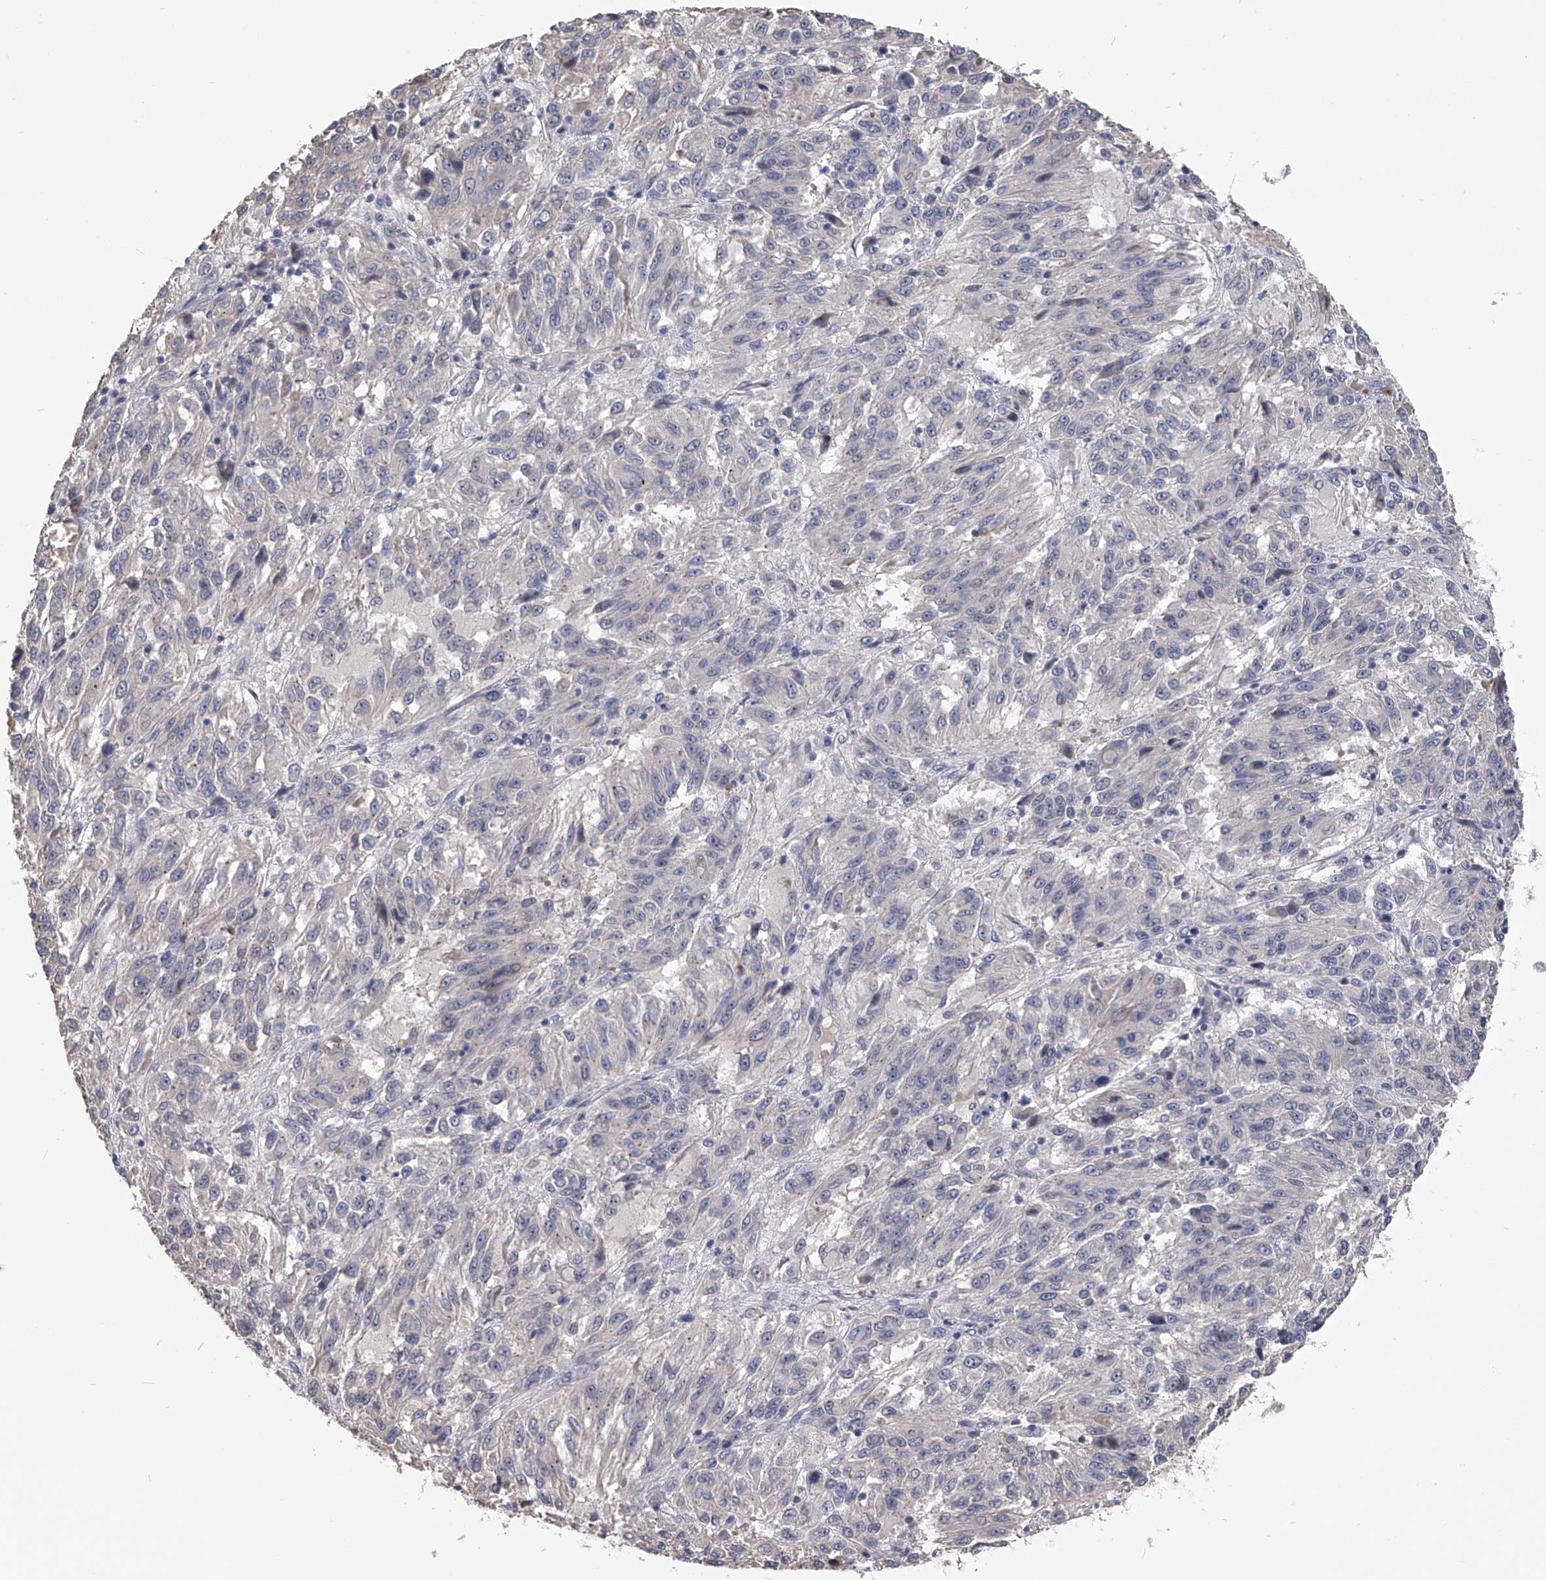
{"staining": {"intensity": "negative", "quantity": "none", "location": "none"}, "tissue": "melanoma", "cell_type": "Tumor cells", "image_type": "cancer", "snomed": [{"axis": "morphology", "description": "Malignant melanoma, Metastatic site"}, {"axis": "topography", "description": "Lung"}], "caption": "DAB immunohistochemical staining of melanoma shows no significant expression in tumor cells. (DAB (3,3'-diaminobenzidine) immunohistochemistry (IHC), high magnification).", "gene": "MDN1", "patient": {"sex": "male", "age": 64}}